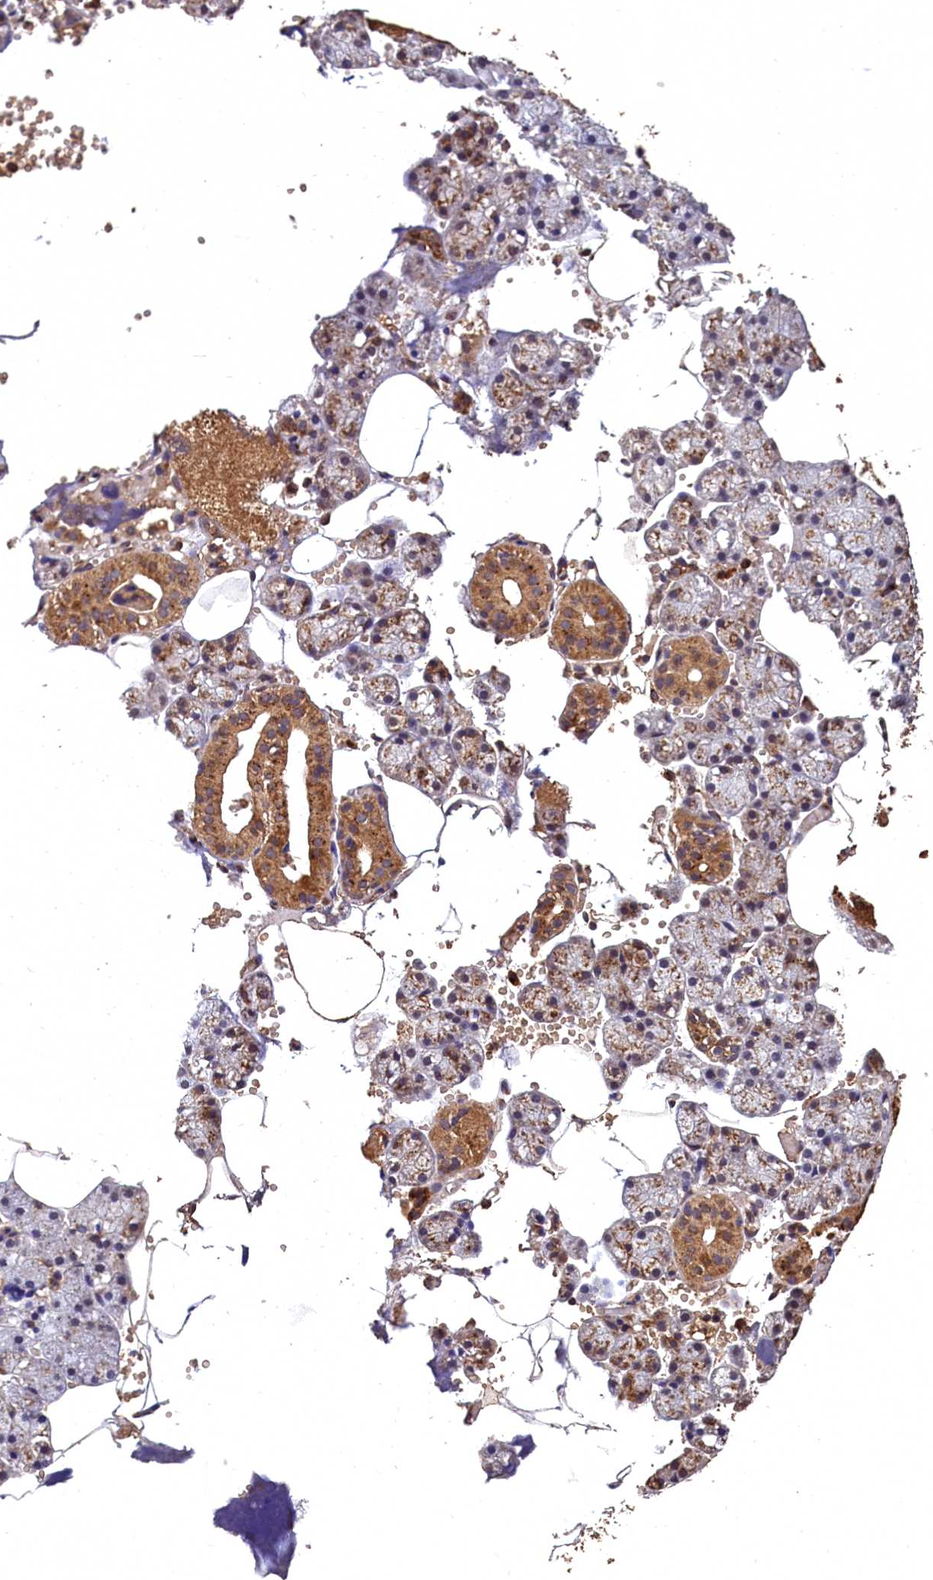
{"staining": {"intensity": "strong", "quantity": "25%-75%", "location": "cytoplasmic/membranous"}, "tissue": "salivary gland", "cell_type": "Glandular cells", "image_type": "normal", "snomed": [{"axis": "morphology", "description": "Normal tissue, NOS"}, {"axis": "topography", "description": "Salivary gland"}], "caption": "Salivary gland was stained to show a protein in brown. There is high levels of strong cytoplasmic/membranous staining in approximately 25%-75% of glandular cells. Nuclei are stained in blue.", "gene": "LSM4", "patient": {"sex": "male", "age": 62}}